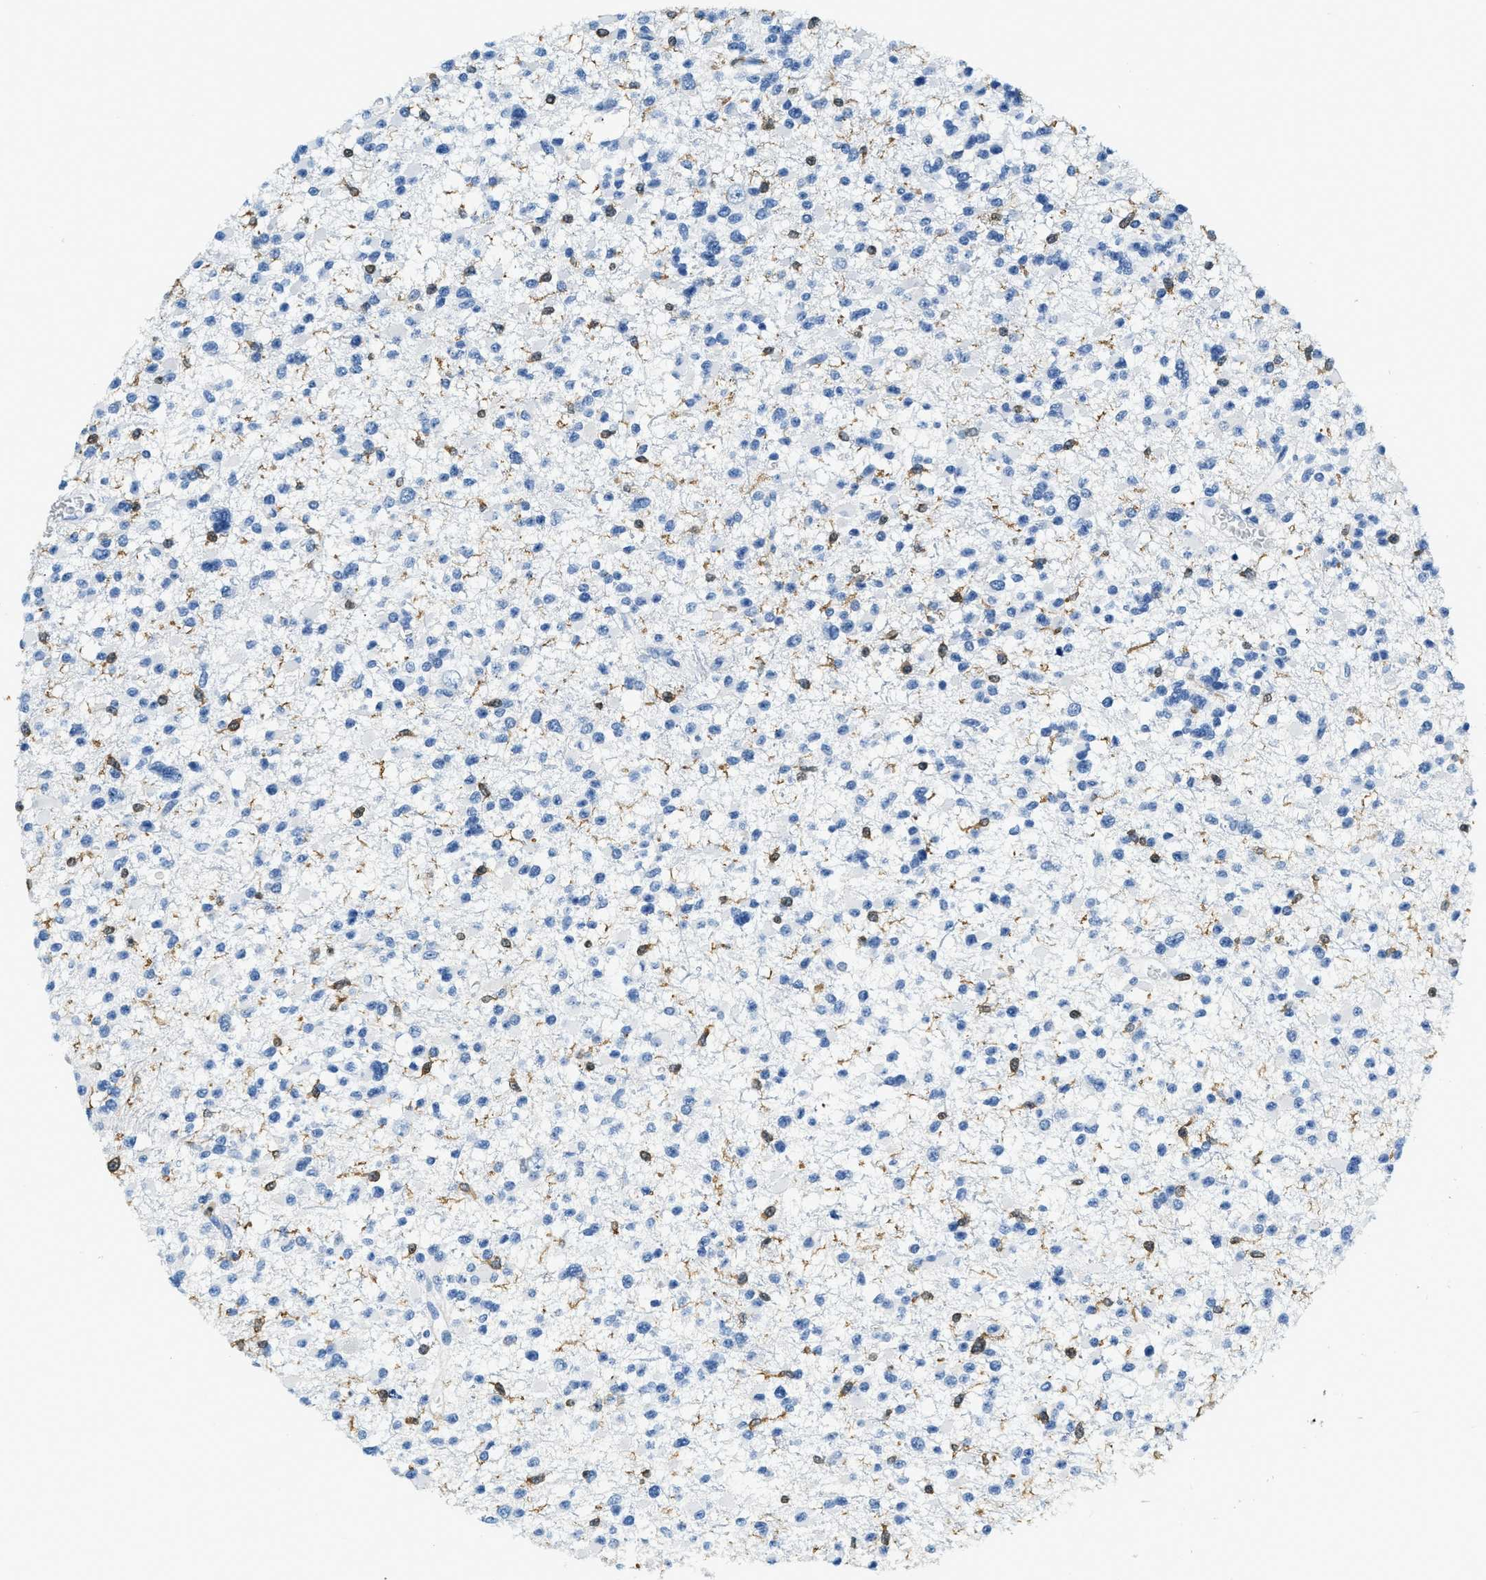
{"staining": {"intensity": "negative", "quantity": "none", "location": "none"}, "tissue": "glioma", "cell_type": "Tumor cells", "image_type": "cancer", "snomed": [{"axis": "morphology", "description": "Glioma, malignant, Low grade"}, {"axis": "topography", "description": "Brain"}], "caption": "Immunohistochemistry image of glioma stained for a protein (brown), which demonstrates no expression in tumor cells. (Brightfield microscopy of DAB (3,3'-diaminobenzidine) immunohistochemistry at high magnification).", "gene": "CAPG", "patient": {"sex": "female", "age": 22}}